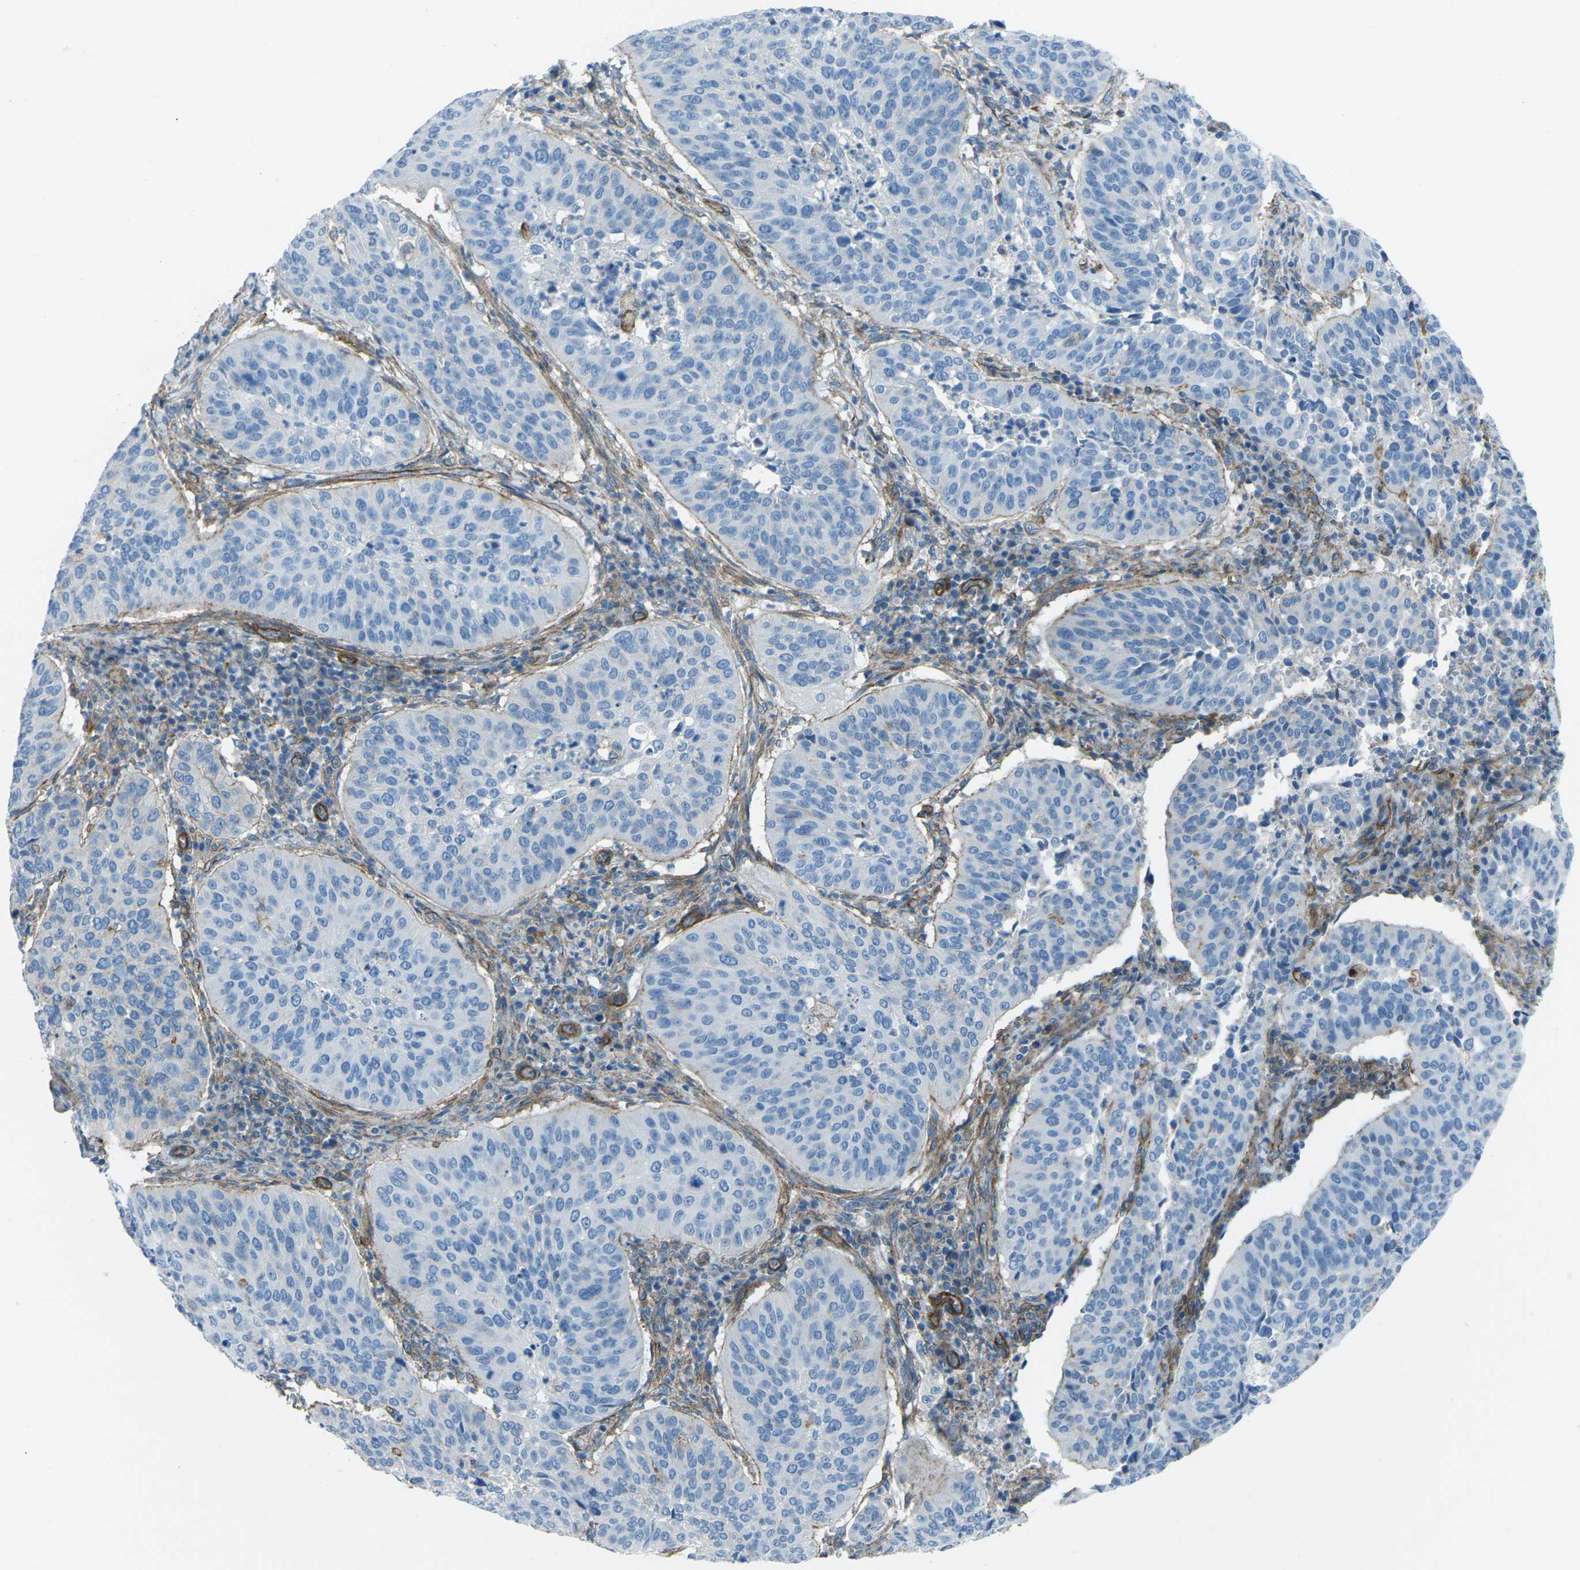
{"staining": {"intensity": "negative", "quantity": "none", "location": "none"}, "tissue": "cervical cancer", "cell_type": "Tumor cells", "image_type": "cancer", "snomed": [{"axis": "morphology", "description": "Normal tissue, NOS"}, {"axis": "morphology", "description": "Squamous cell carcinoma, NOS"}, {"axis": "topography", "description": "Cervix"}], "caption": "Squamous cell carcinoma (cervical) was stained to show a protein in brown. There is no significant staining in tumor cells.", "gene": "UTRN", "patient": {"sex": "female", "age": 39}}